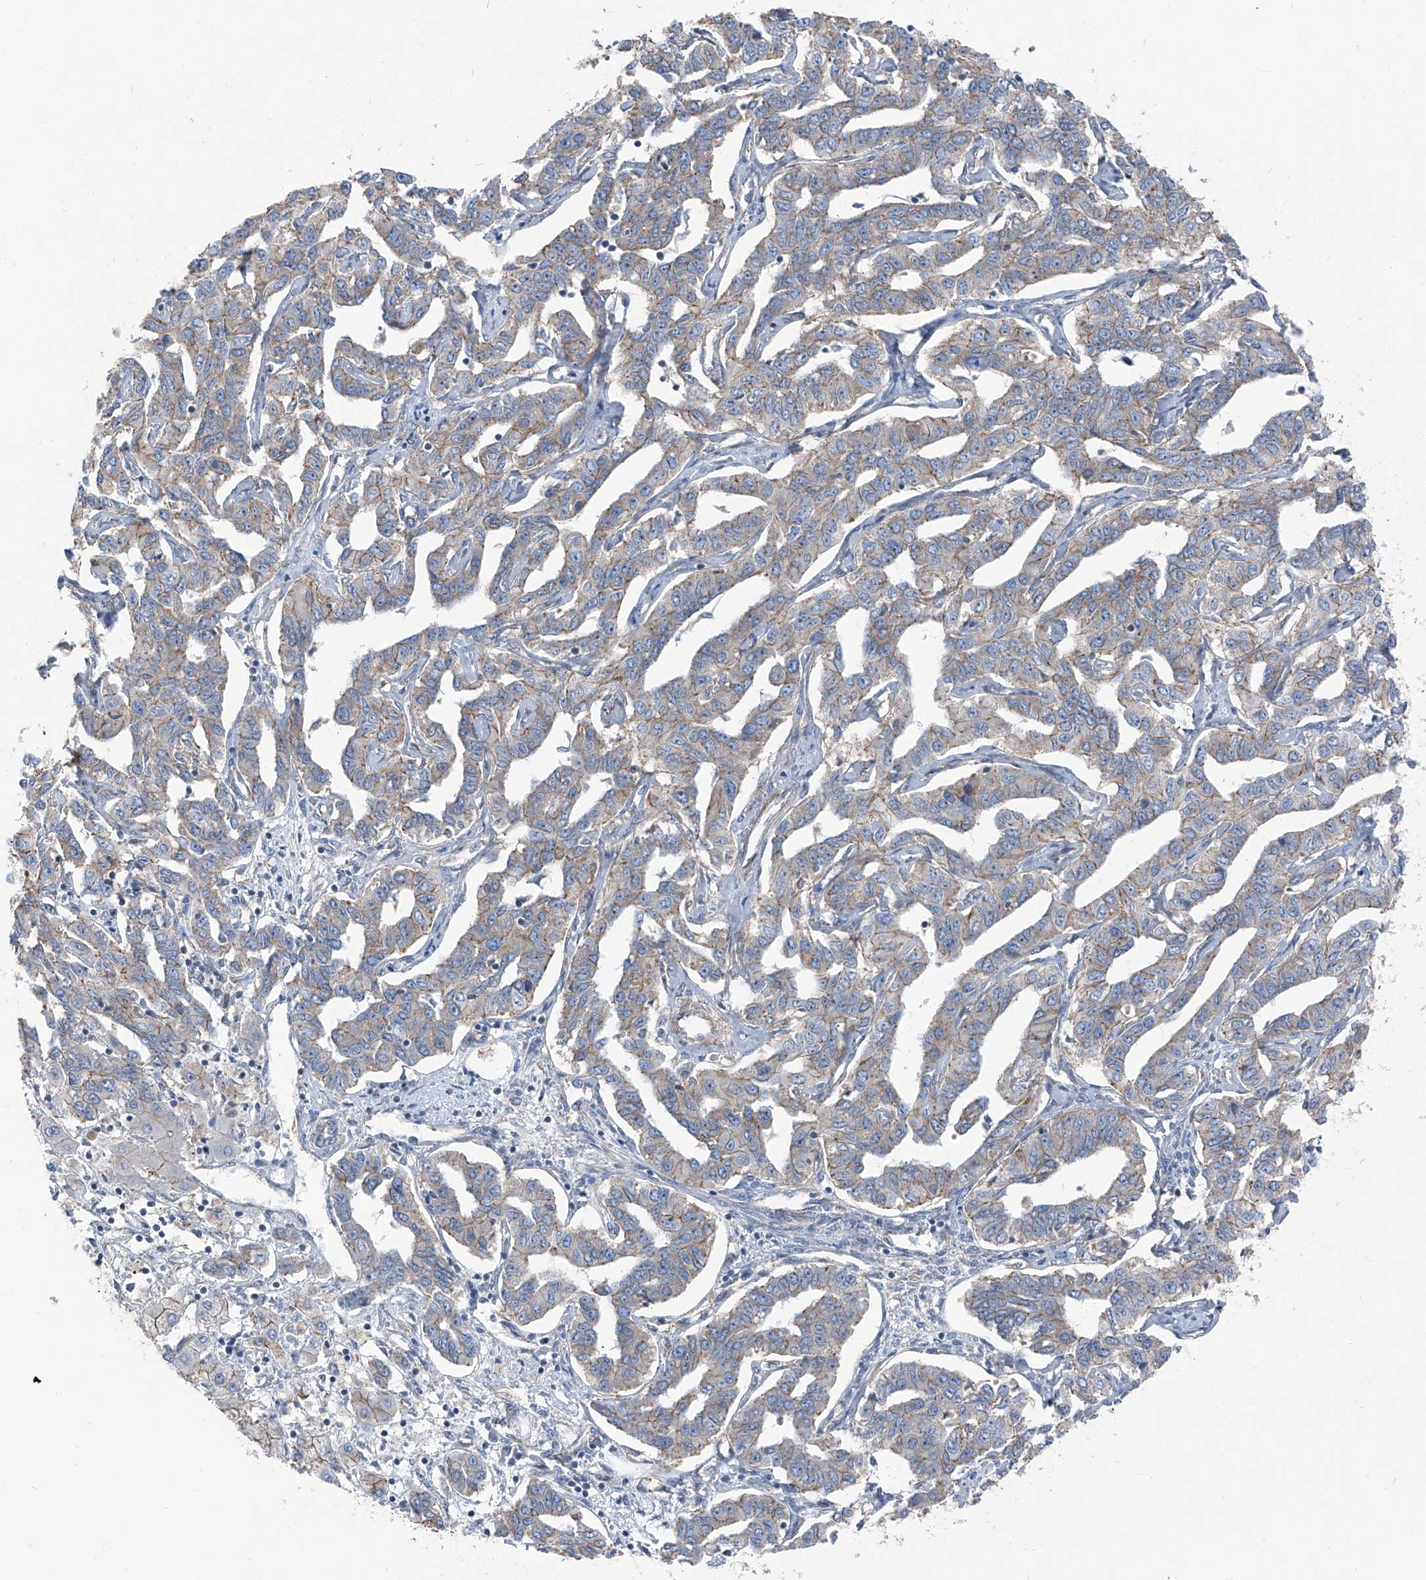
{"staining": {"intensity": "weak", "quantity": "25%-75%", "location": "cytoplasmic/membranous"}, "tissue": "liver cancer", "cell_type": "Tumor cells", "image_type": "cancer", "snomed": [{"axis": "morphology", "description": "Cholangiocarcinoma"}, {"axis": "topography", "description": "Liver"}], "caption": "High-power microscopy captured an immunohistochemistry (IHC) photomicrograph of liver cancer (cholangiocarcinoma), revealing weak cytoplasmic/membranous positivity in approximately 25%-75% of tumor cells.", "gene": "GPR142", "patient": {"sex": "male", "age": 59}}